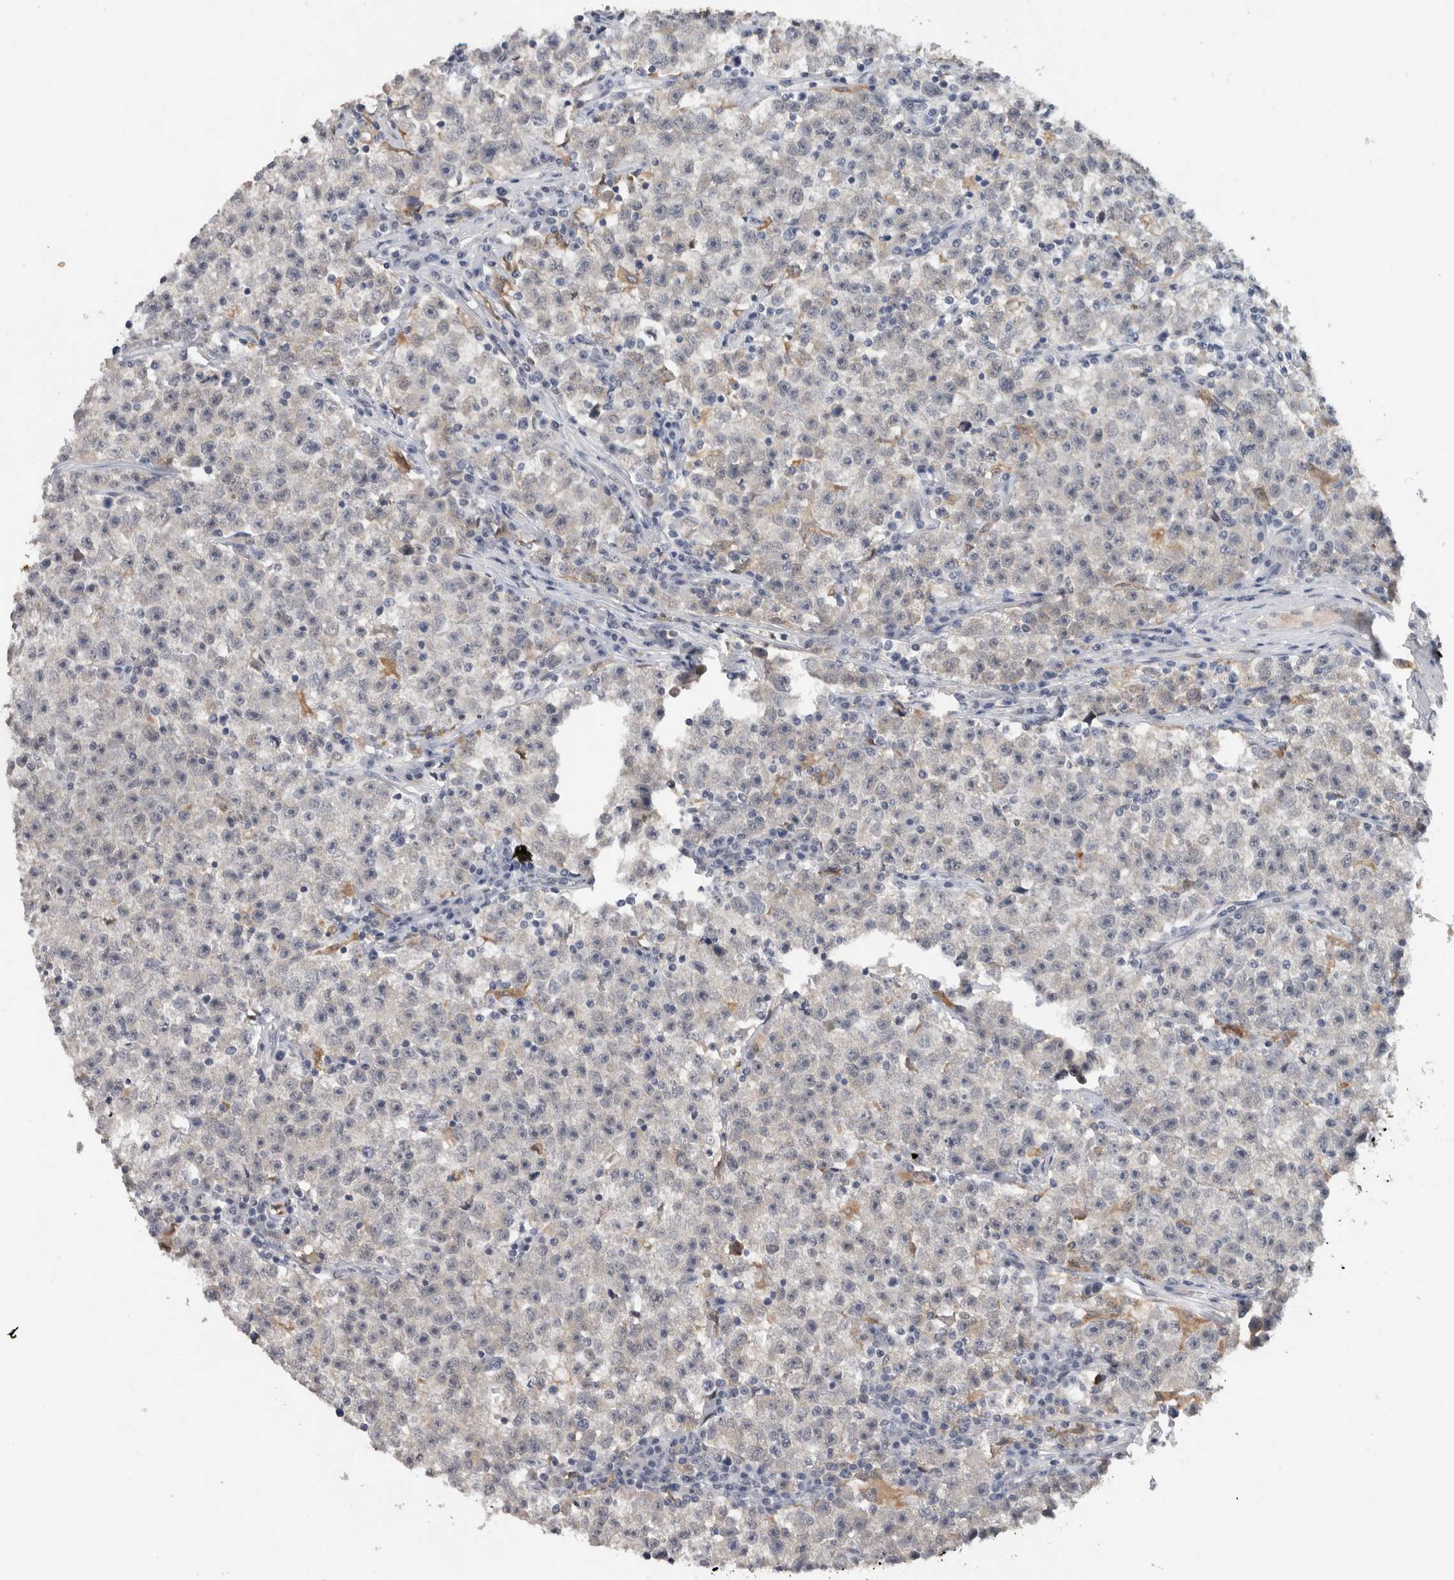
{"staining": {"intensity": "negative", "quantity": "none", "location": "none"}, "tissue": "testis cancer", "cell_type": "Tumor cells", "image_type": "cancer", "snomed": [{"axis": "morphology", "description": "Seminoma, NOS"}, {"axis": "topography", "description": "Testis"}], "caption": "This histopathology image is of testis cancer (seminoma) stained with immunohistochemistry (IHC) to label a protein in brown with the nuclei are counter-stained blue. There is no staining in tumor cells.", "gene": "PRXL2A", "patient": {"sex": "male", "age": 22}}